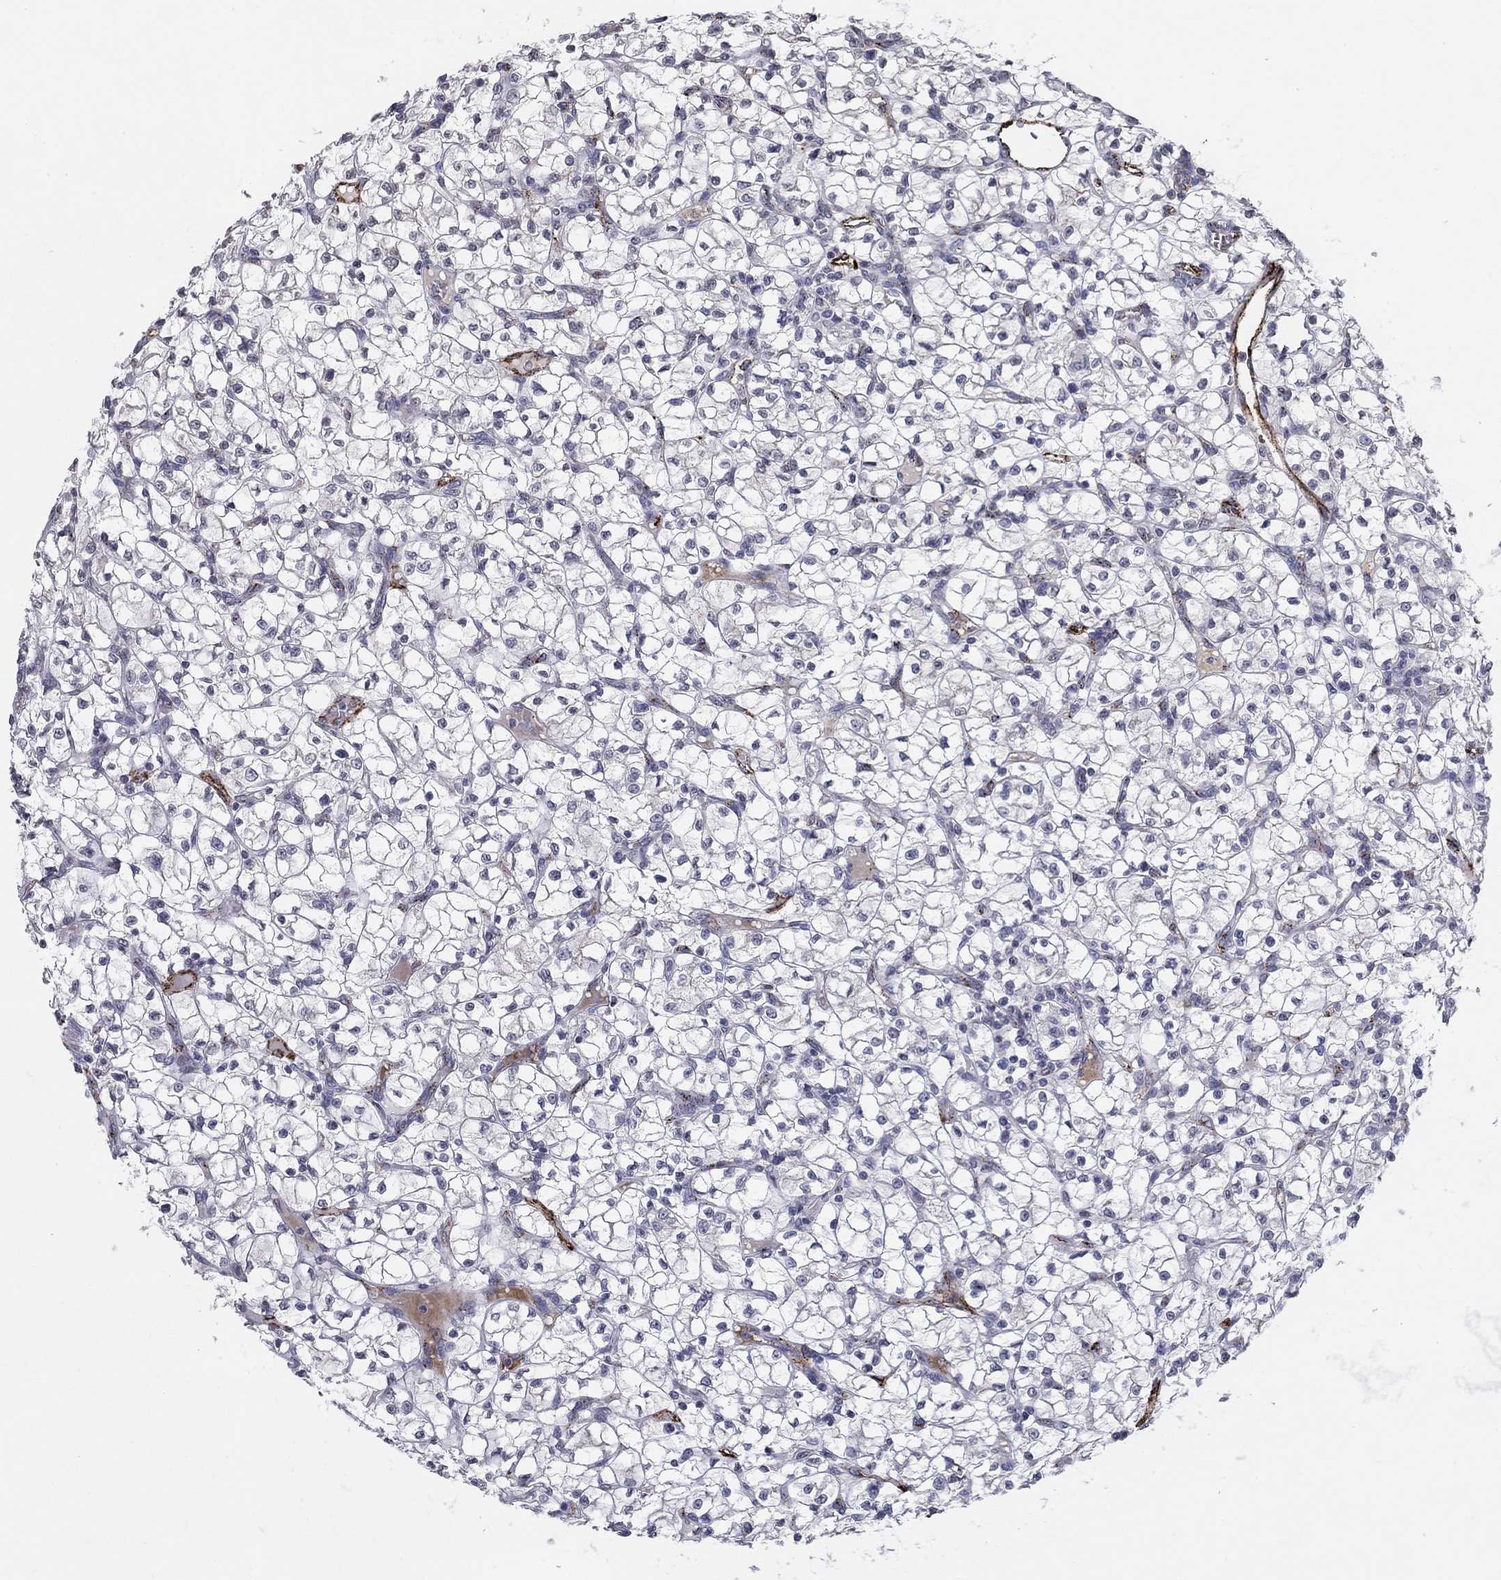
{"staining": {"intensity": "negative", "quantity": "none", "location": "none"}, "tissue": "renal cancer", "cell_type": "Tumor cells", "image_type": "cancer", "snomed": [{"axis": "morphology", "description": "Adenocarcinoma, NOS"}, {"axis": "topography", "description": "Kidney"}], "caption": "This is an immunohistochemistry (IHC) photomicrograph of human adenocarcinoma (renal). There is no staining in tumor cells.", "gene": "TINAG", "patient": {"sex": "female", "age": 64}}